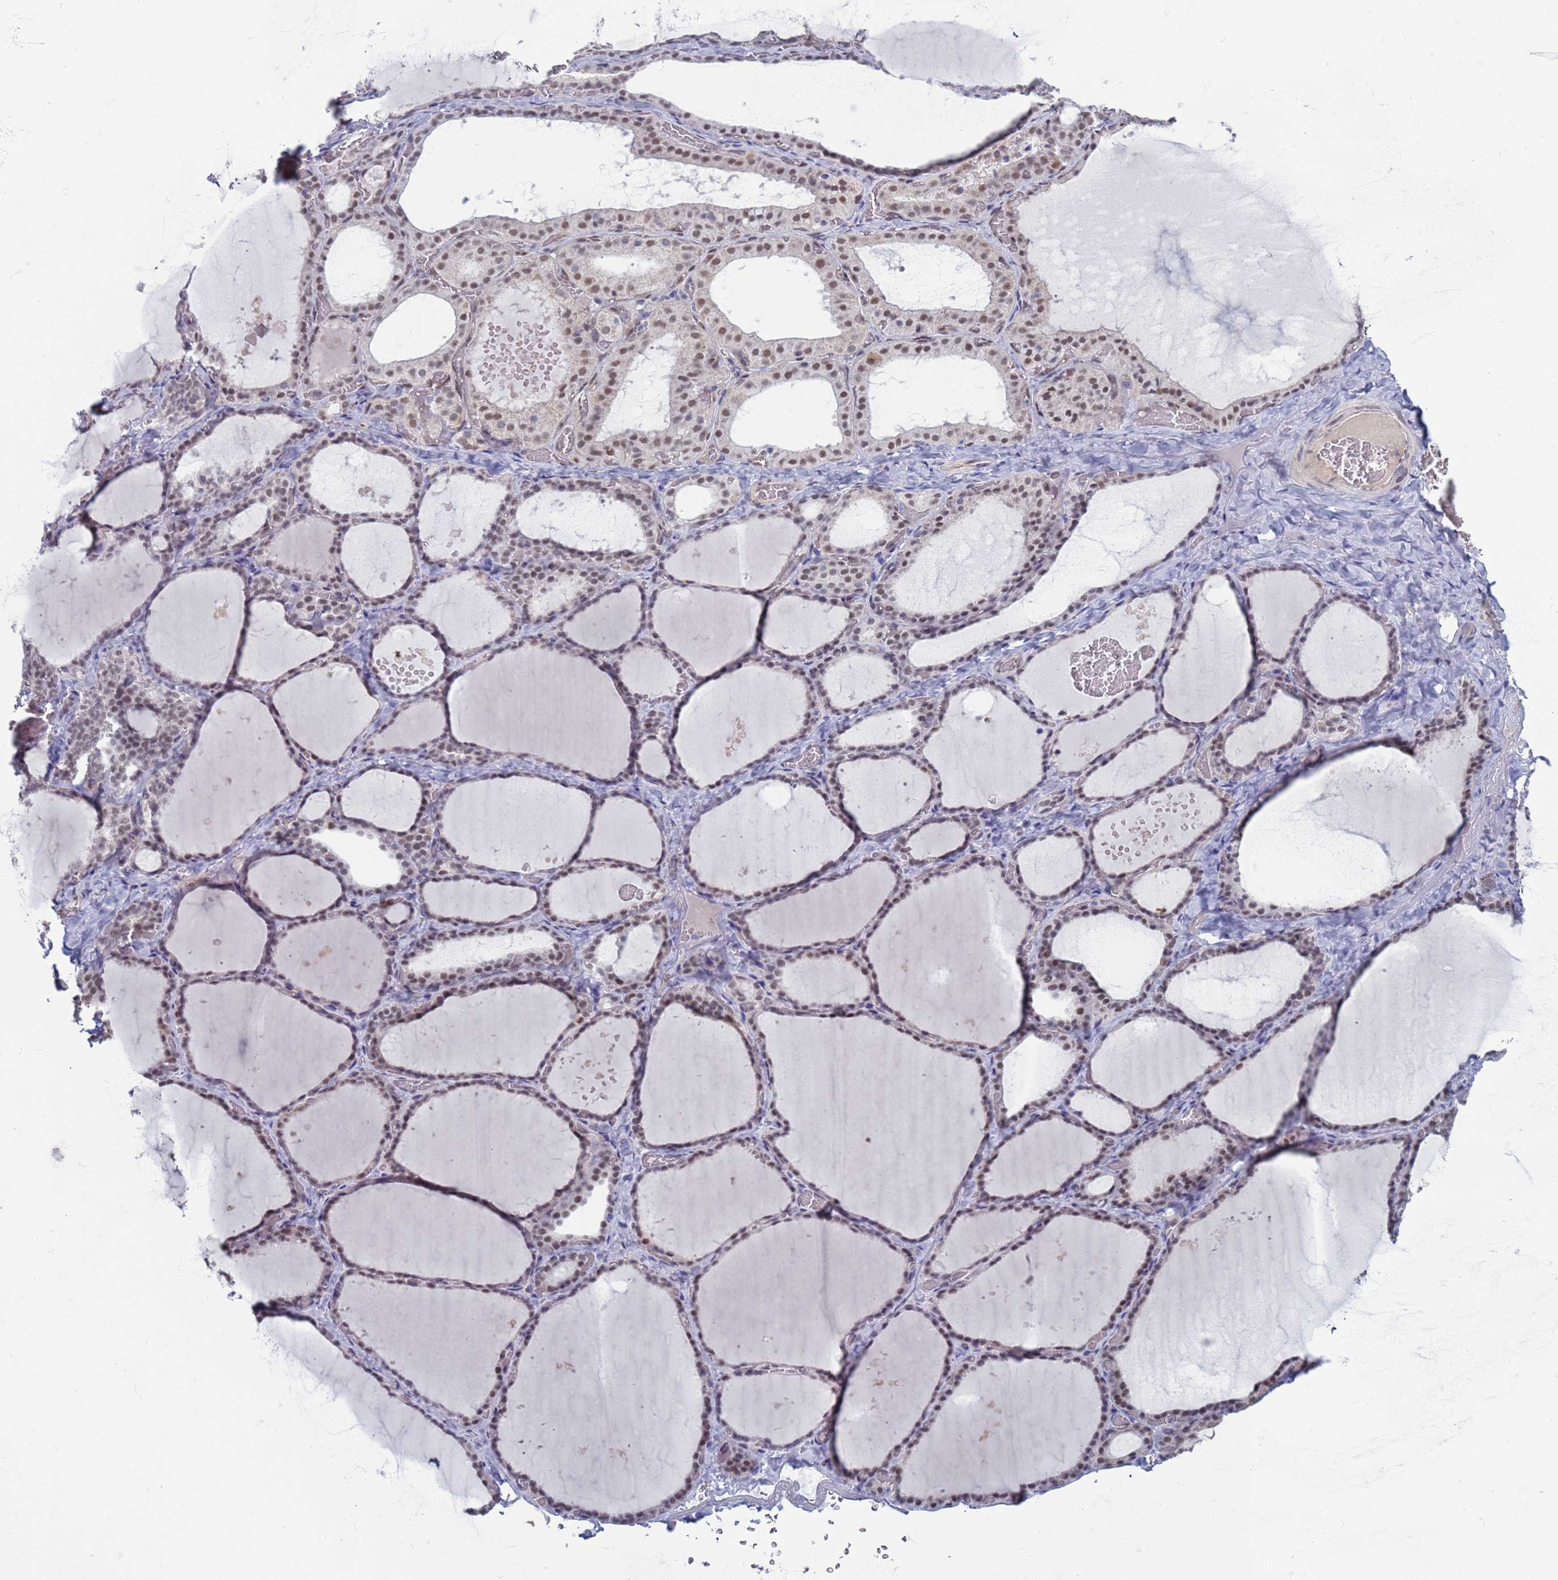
{"staining": {"intensity": "moderate", "quantity": "25%-75%", "location": "nuclear"}, "tissue": "thyroid gland", "cell_type": "Glandular cells", "image_type": "normal", "snomed": [{"axis": "morphology", "description": "Normal tissue, NOS"}, {"axis": "topography", "description": "Thyroid gland"}], "caption": "Glandular cells demonstrate moderate nuclear positivity in approximately 25%-75% of cells in unremarkable thyroid gland.", "gene": "SAE1", "patient": {"sex": "female", "age": 39}}